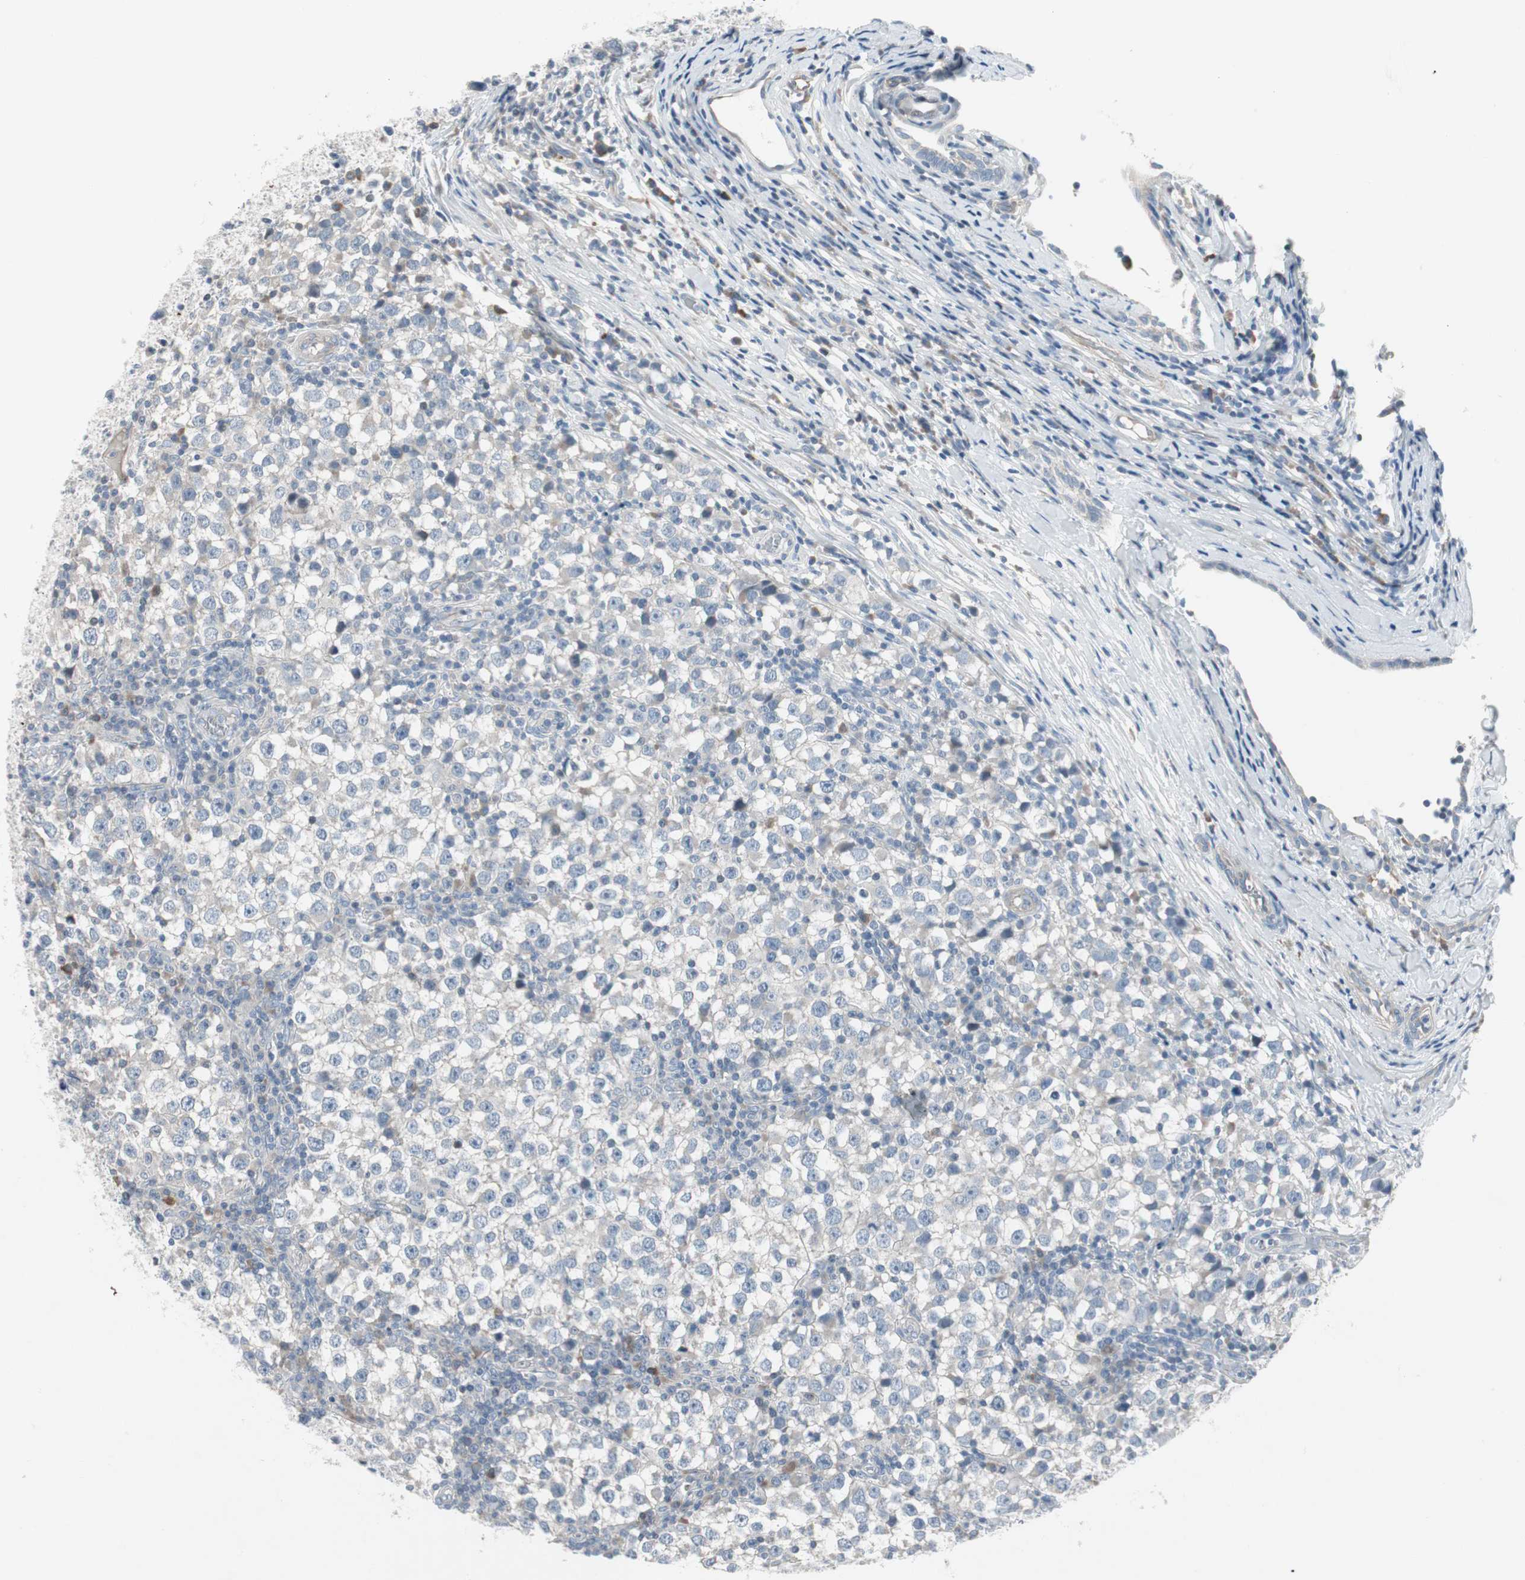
{"staining": {"intensity": "negative", "quantity": "none", "location": "none"}, "tissue": "testis cancer", "cell_type": "Tumor cells", "image_type": "cancer", "snomed": [{"axis": "morphology", "description": "Seminoma, NOS"}, {"axis": "topography", "description": "Testis"}], "caption": "Tumor cells show no significant staining in testis seminoma.", "gene": "PIGR", "patient": {"sex": "male", "age": 65}}